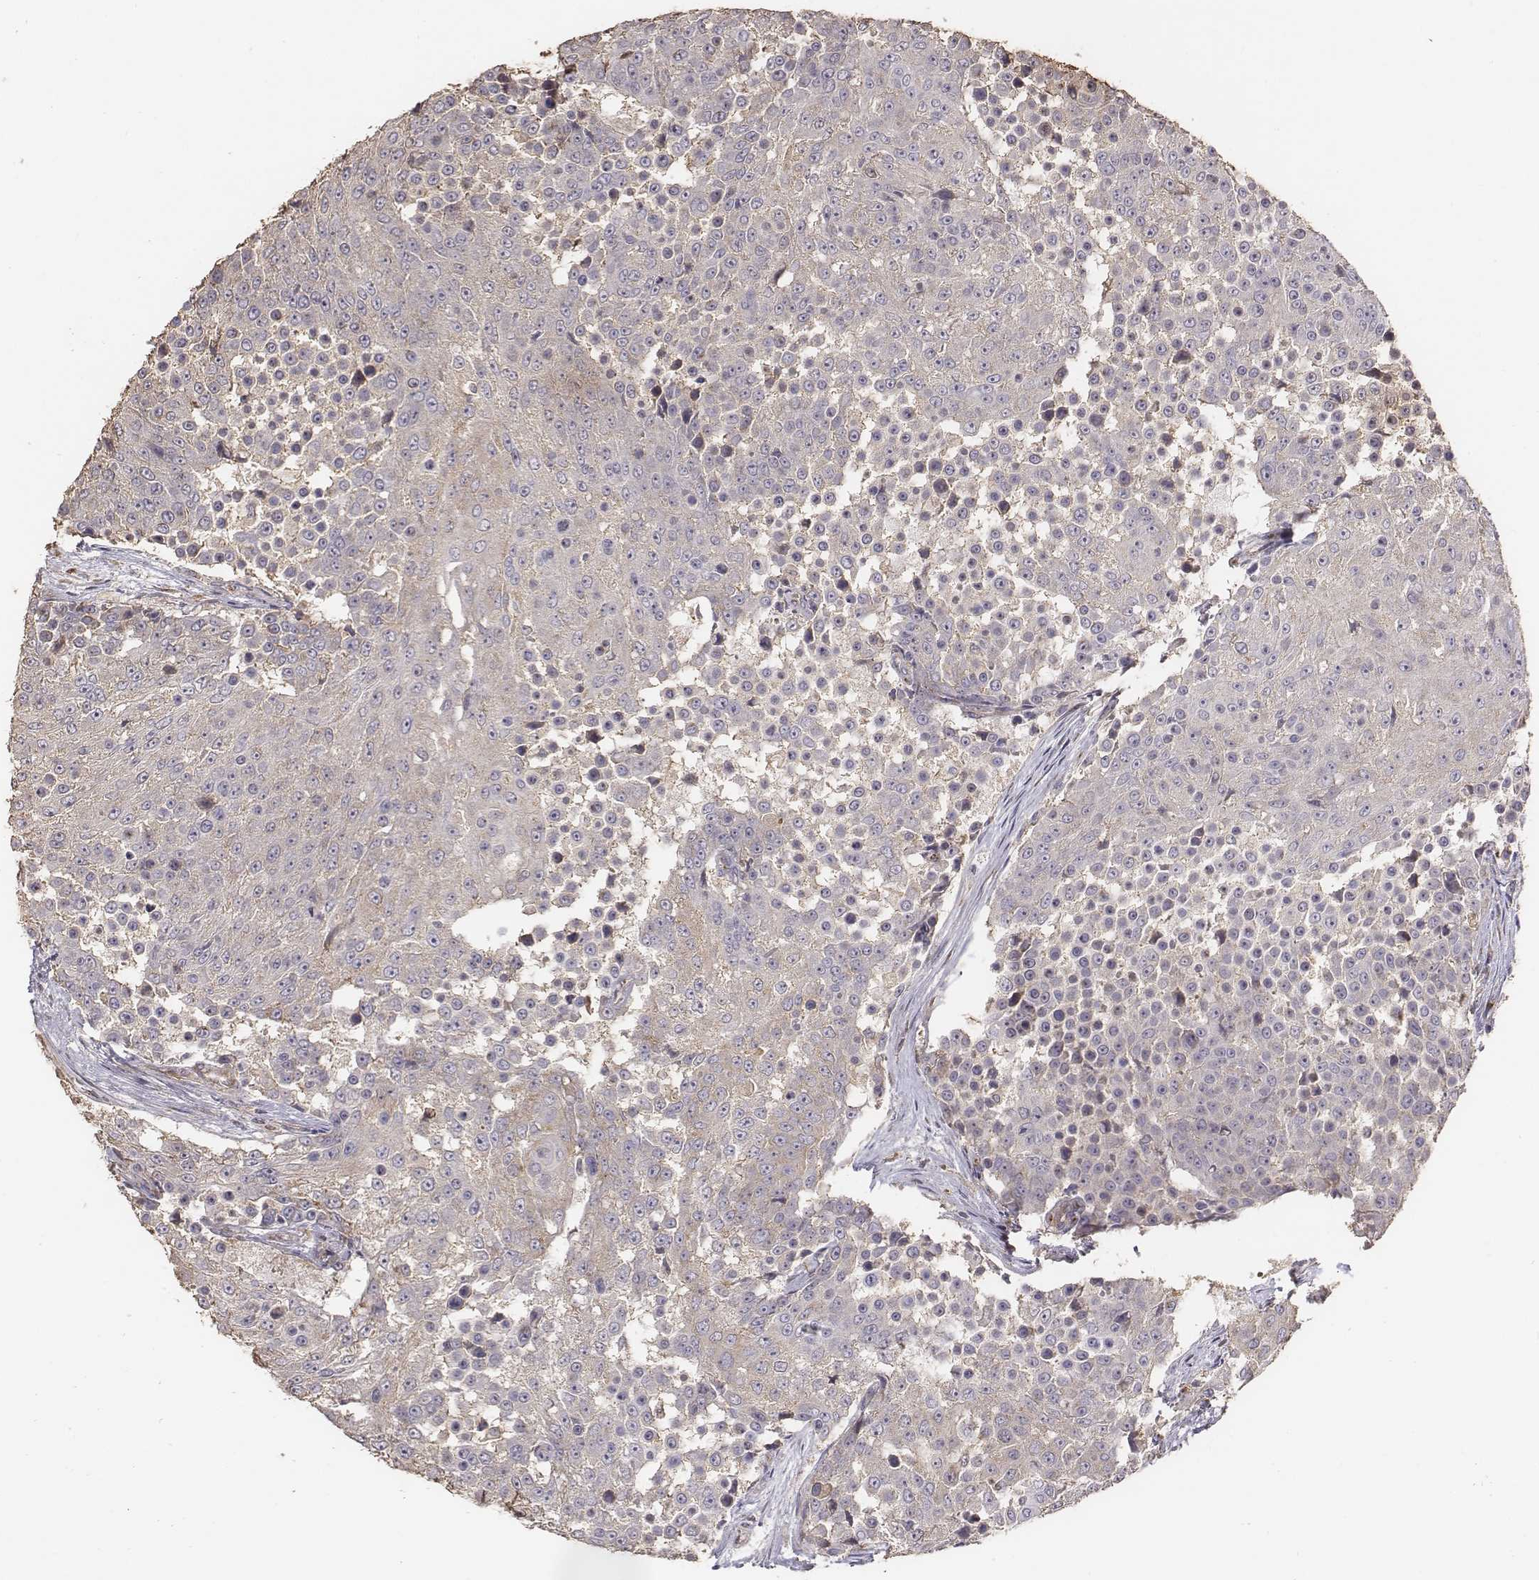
{"staining": {"intensity": "weak", "quantity": ">75%", "location": "cytoplasmic/membranous"}, "tissue": "urothelial cancer", "cell_type": "Tumor cells", "image_type": "cancer", "snomed": [{"axis": "morphology", "description": "Urothelial carcinoma, High grade"}, {"axis": "topography", "description": "Urinary bladder"}], "caption": "Immunohistochemistry (DAB) staining of human urothelial carcinoma (high-grade) shows weak cytoplasmic/membranous protein positivity in about >75% of tumor cells.", "gene": "AP1B1", "patient": {"sex": "female", "age": 63}}